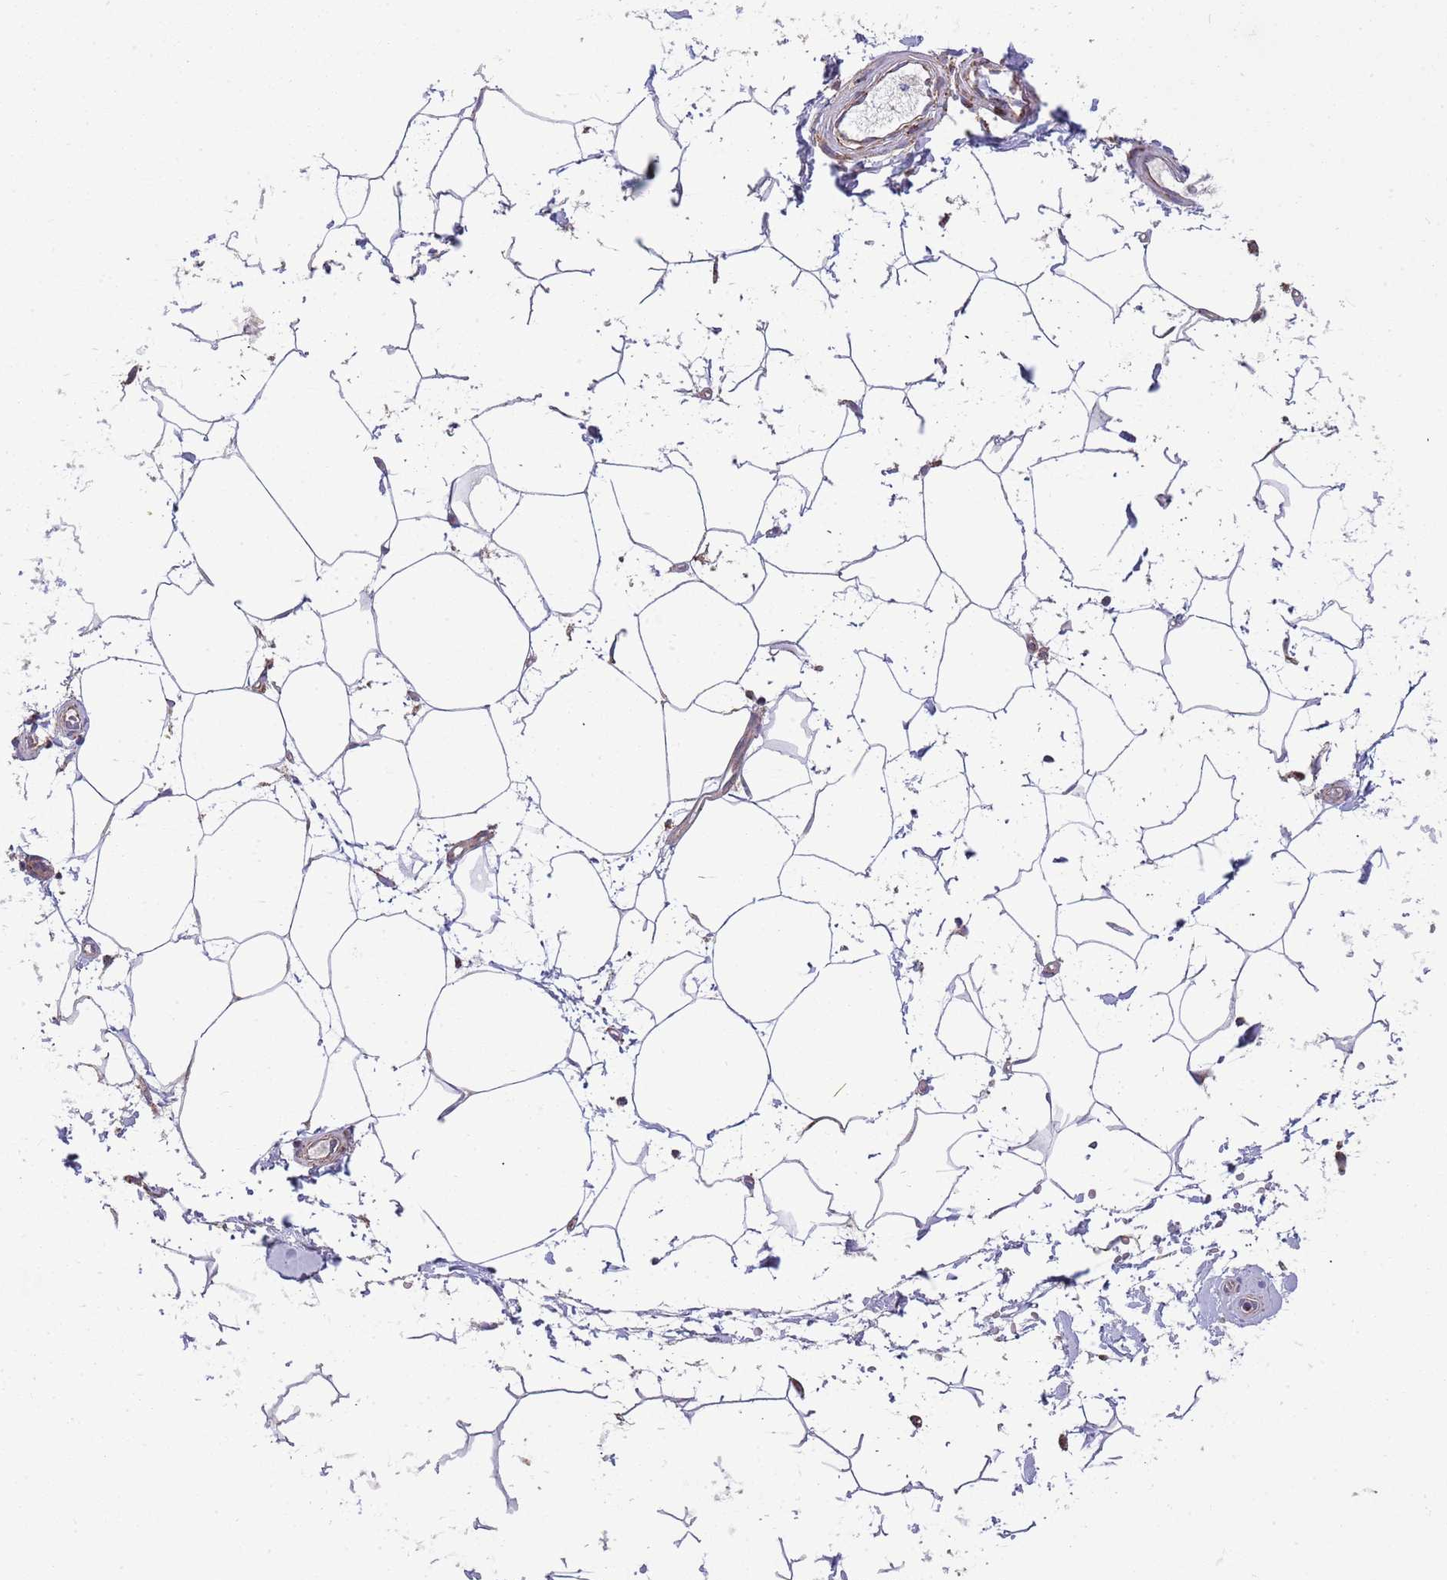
{"staining": {"intensity": "negative", "quantity": "none", "location": "none"}, "tissue": "adipose tissue", "cell_type": "Adipocytes", "image_type": "normal", "snomed": [{"axis": "morphology", "description": "Normal tissue, NOS"}, {"axis": "topography", "description": "Soft tissue"}, {"axis": "topography", "description": "Adipose tissue"}, {"axis": "topography", "description": "Vascular tissue"}, {"axis": "topography", "description": "Peripheral nerve tissue"}], "caption": "Immunohistochemical staining of benign adipose tissue displays no significant staining in adipocytes.", "gene": "VPS16", "patient": {"sex": "male", "age": 74}}